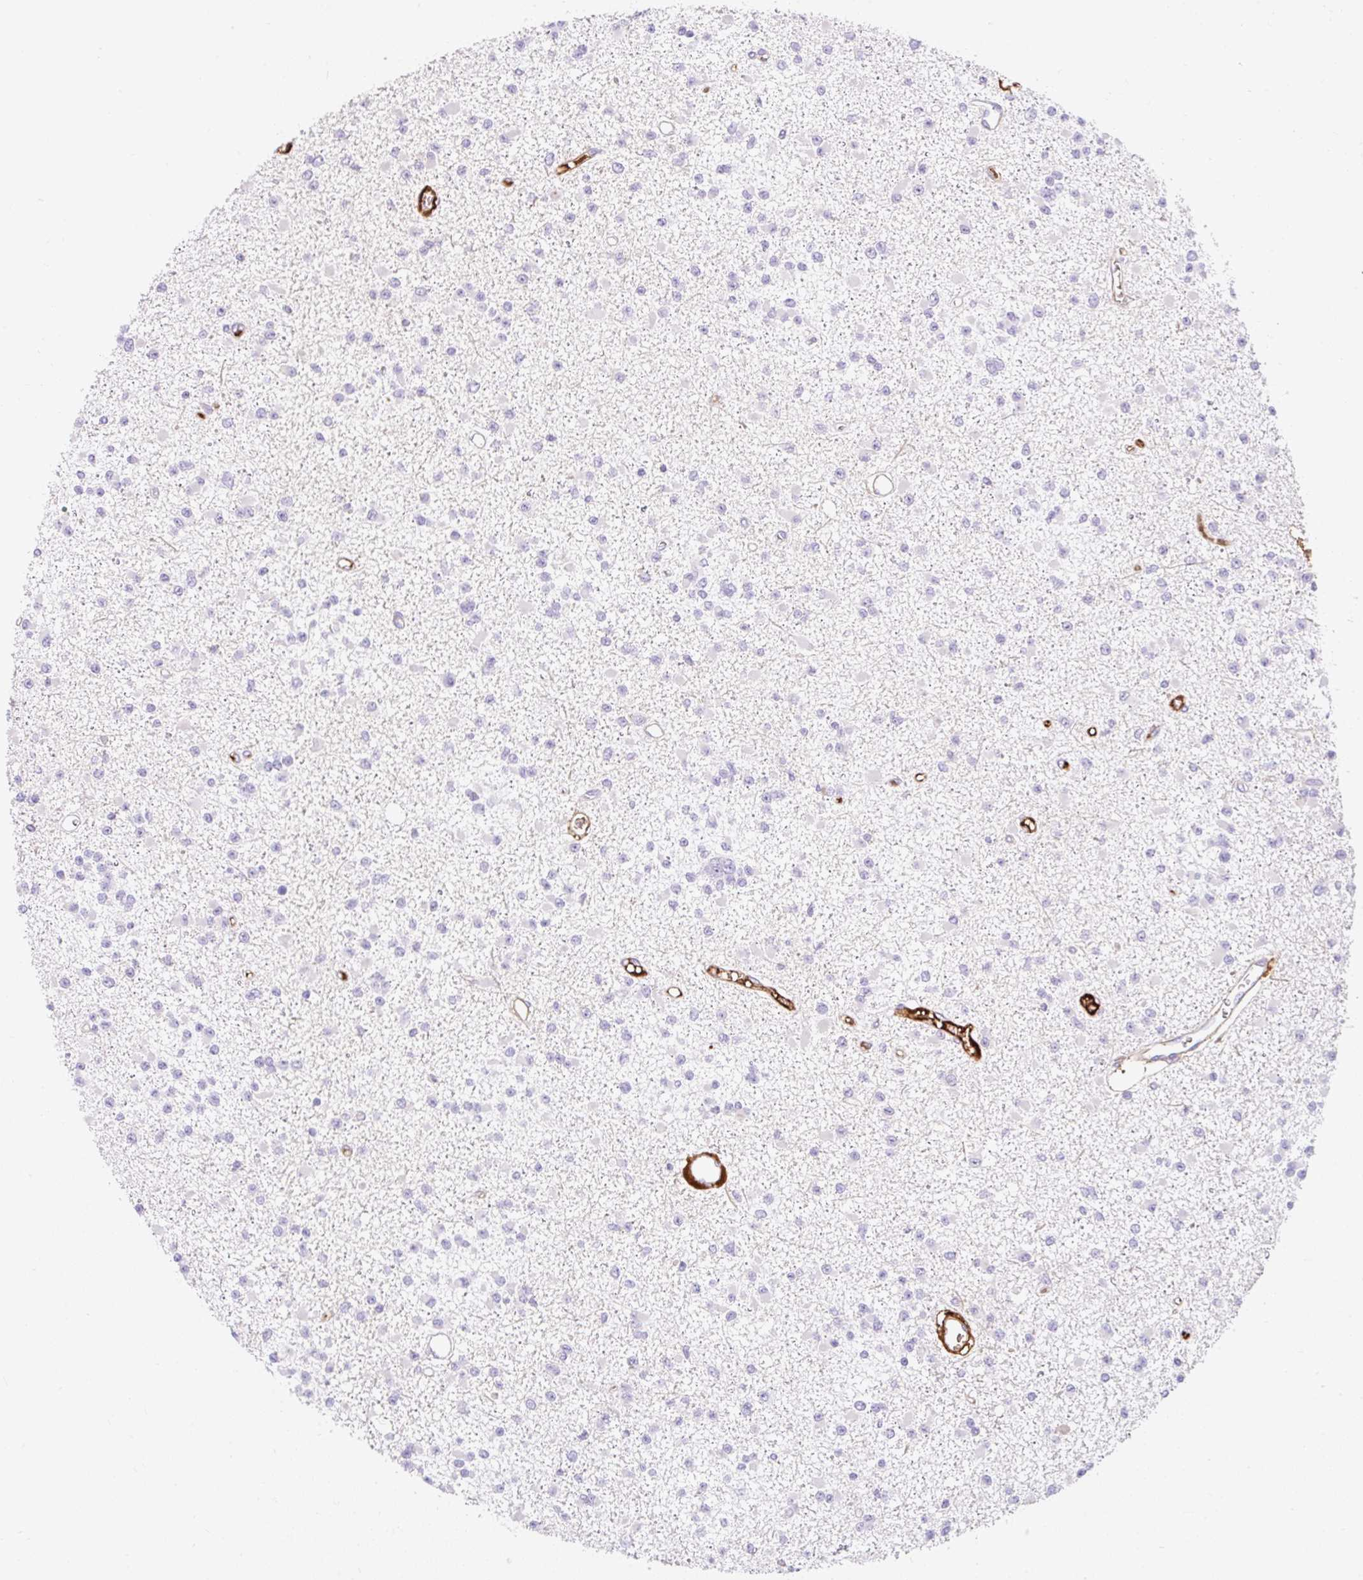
{"staining": {"intensity": "negative", "quantity": "none", "location": "none"}, "tissue": "glioma", "cell_type": "Tumor cells", "image_type": "cancer", "snomed": [{"axis": "morphology", "description": "Glioma, malignant, Low grade"}, {"axis": "topography", "description": "Brain"}], "caption": "DAB (3,3'-diaminobenzidine) immunohistochemical staining of human glioma displays no significant staining in tumor cells.", "gene": "APOC4-APOC2", "patient": {"sex": "female", "age": 22}}